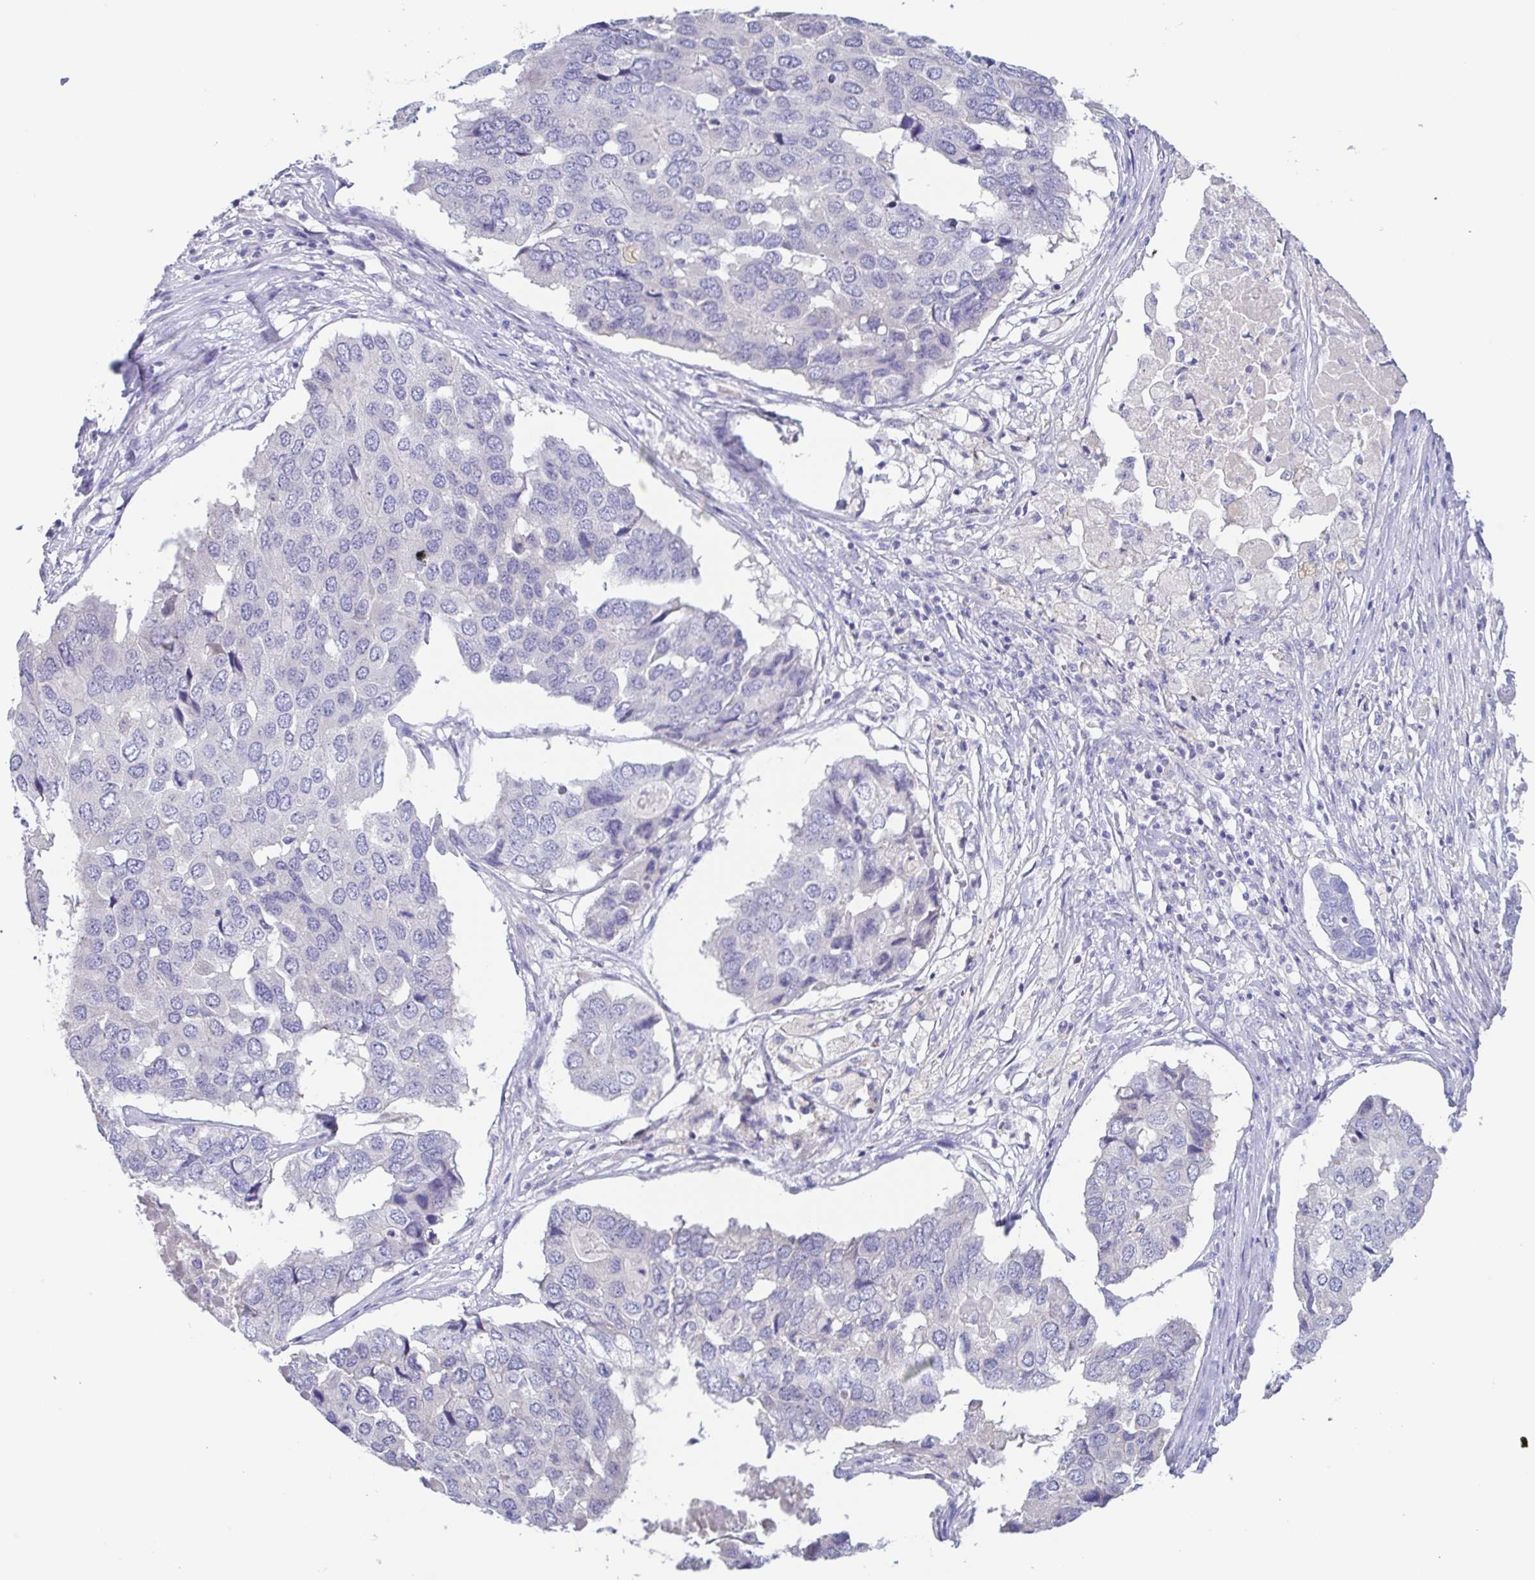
{"staining": {"intensity": "negative", "quantity": "none", "location": "none"}, "tissue": "pancreatic cancer", "cell_type": "Tumor cells", "image_type": "cancer", "snomed": [{"axis": "morphology", "description": "Adenocarcinoma, NOS"}, {"axis": "topography", "description": "Pancreas"}], "caption": "Pancreatic cancer was stained to show a protein in brown. There is no significant expression in tumor cells.", "gene": "A1BG", "patient": {"sex": "male", "age": 50}}